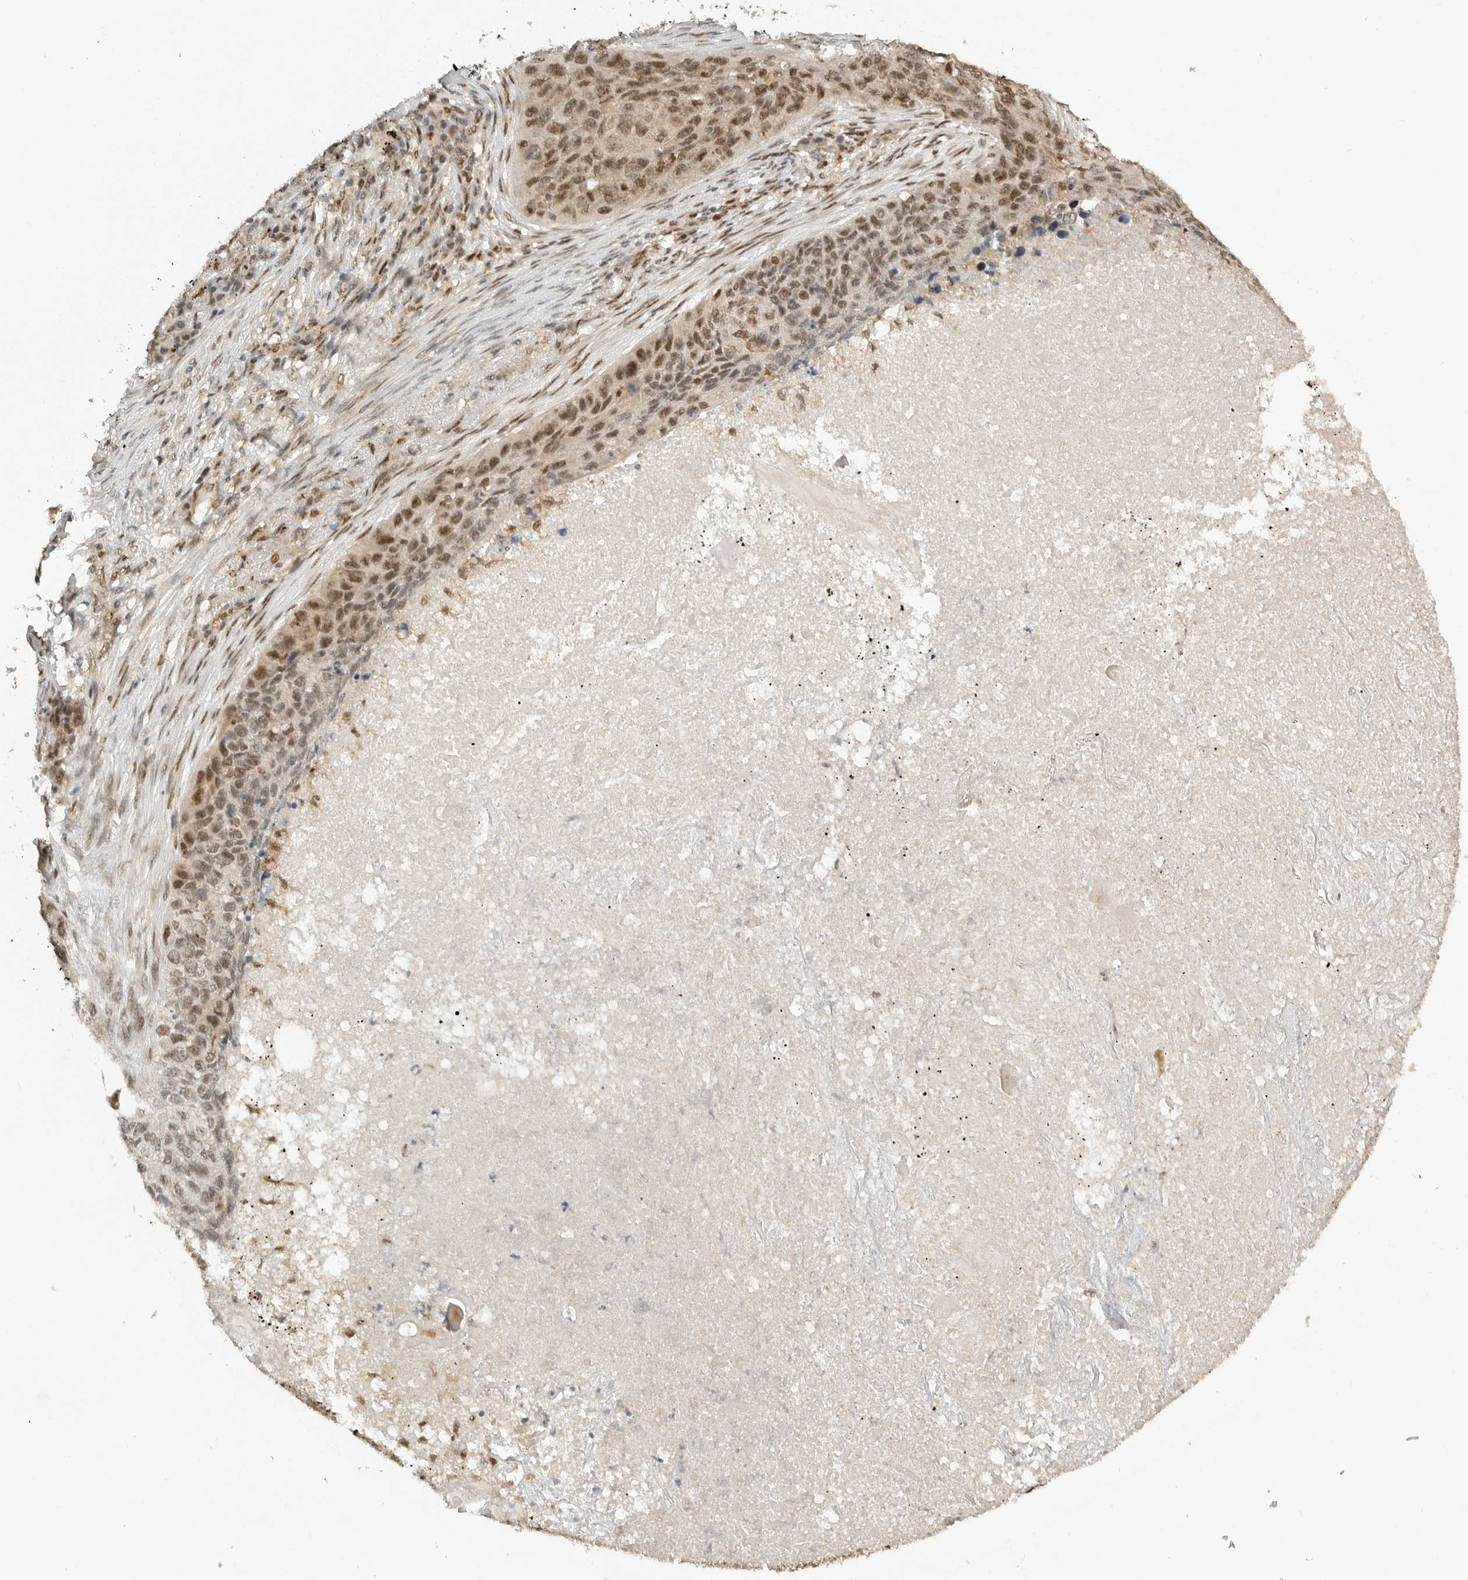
{"staining": {"intensity": "moderate", "quantity": ">75%", "location": "cytoplasmic/membranous,nuclear"}, "tissue": "lung cancer", "cell_type": "Tumor cells", "image_type": "cancer", "snomed": [{"axis": "morphology", "description": "Squamous cell carcinoma, NOS"}, {"axis": "topography", "description": "Lung"}], "caption": "IHC of human squamous cell carcinoma (lung) reveals medium levels of moderate cytoplasmic/membranous and nuclear staining in approximately >75% of tumor cells.", "gene": "ALKAL1", "patient": {"sex": "female", "age": 63}}